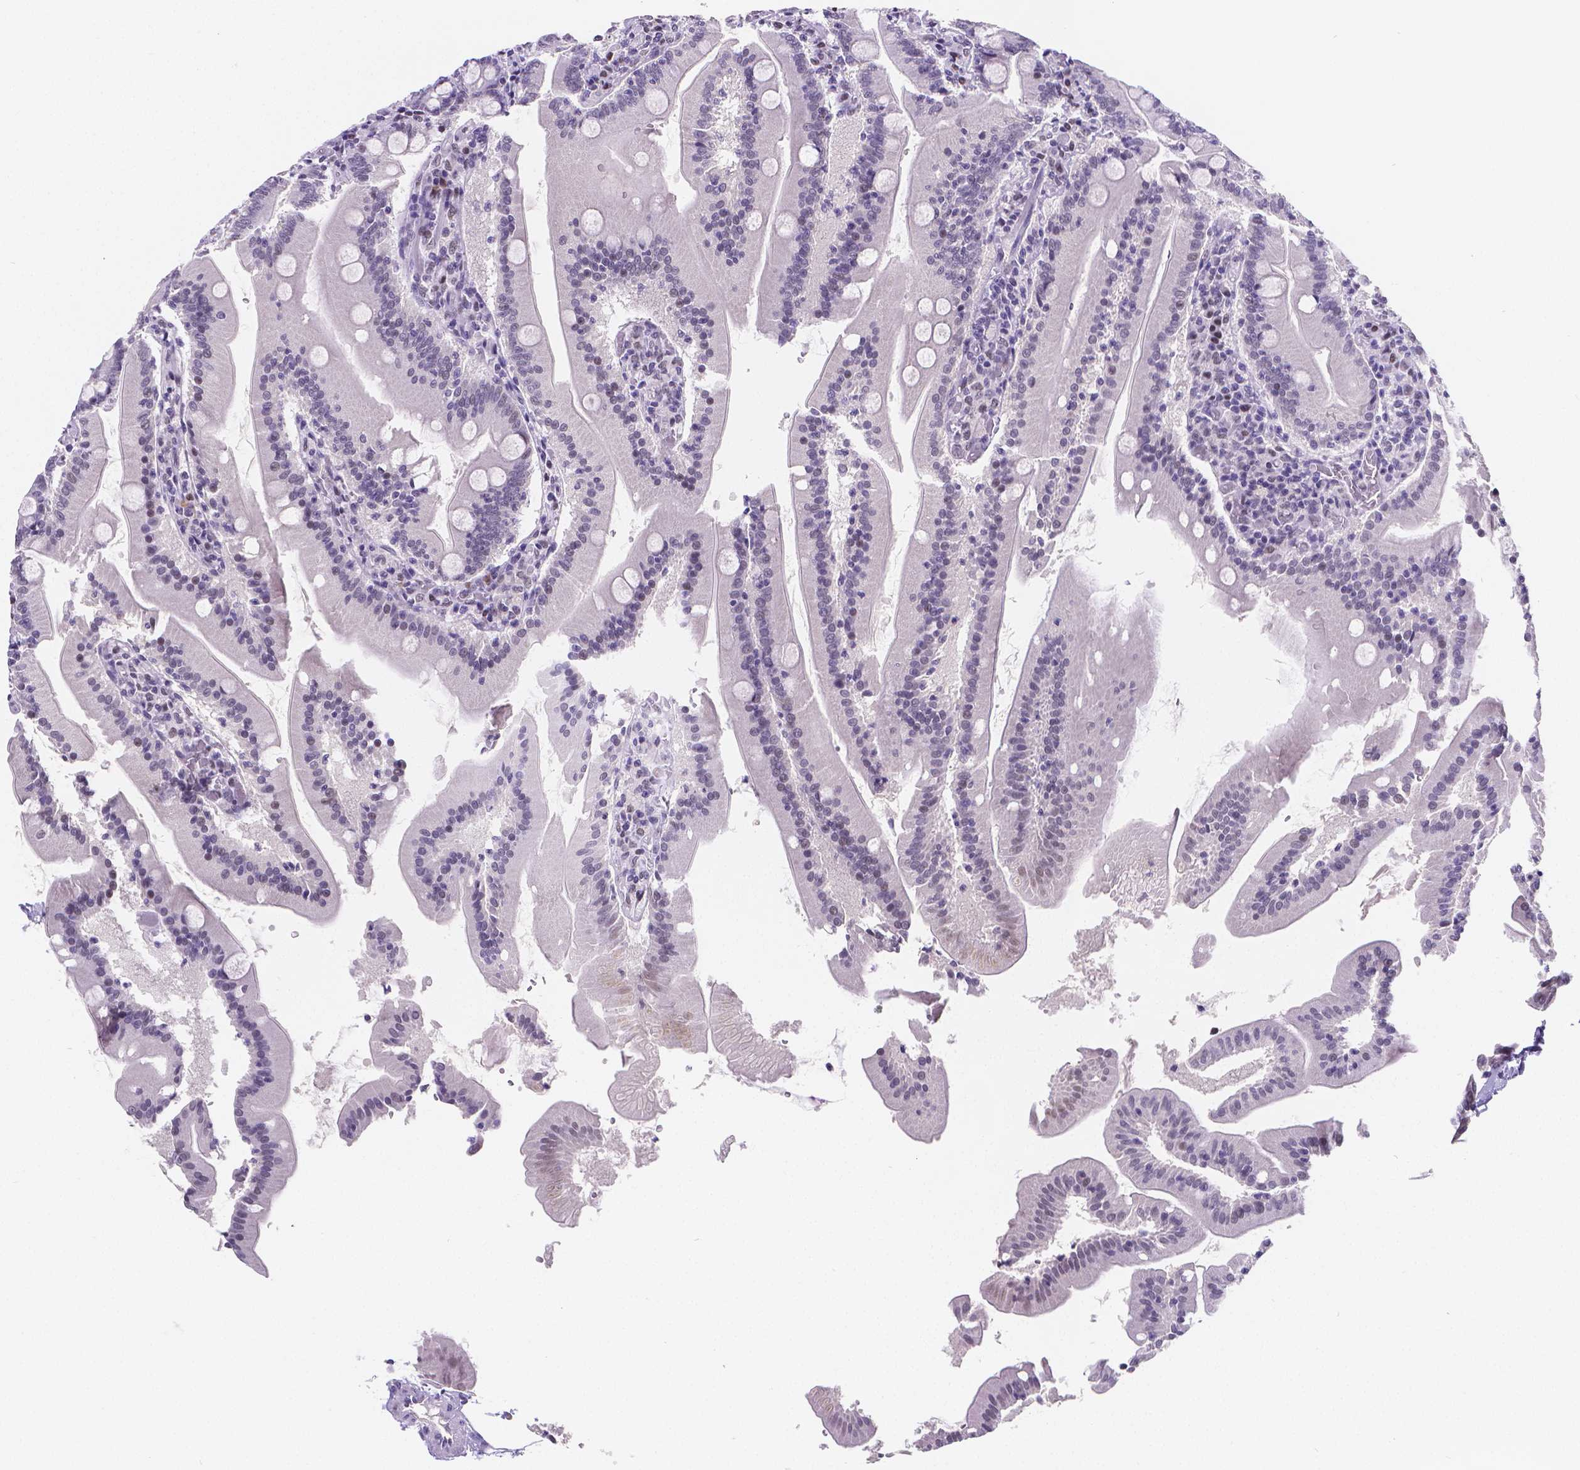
{"staining": {"intensity": "negative", "quantity": "none", "location": "none"}, "tissue": "small intestine", "cell_type": "Glandular cells", "image_type": "normal", "snomed": [{"axis": "morphology", "description": "Normal tissue, NOS"}, {"axis": "topography", "description": "Small intestine"}], "caption": "This is an IHC micrograph of benign small intestine. There is no staining in glandular cells.", "gene": "MEF2C", "patient": {"sex": "male", "age": 37}}